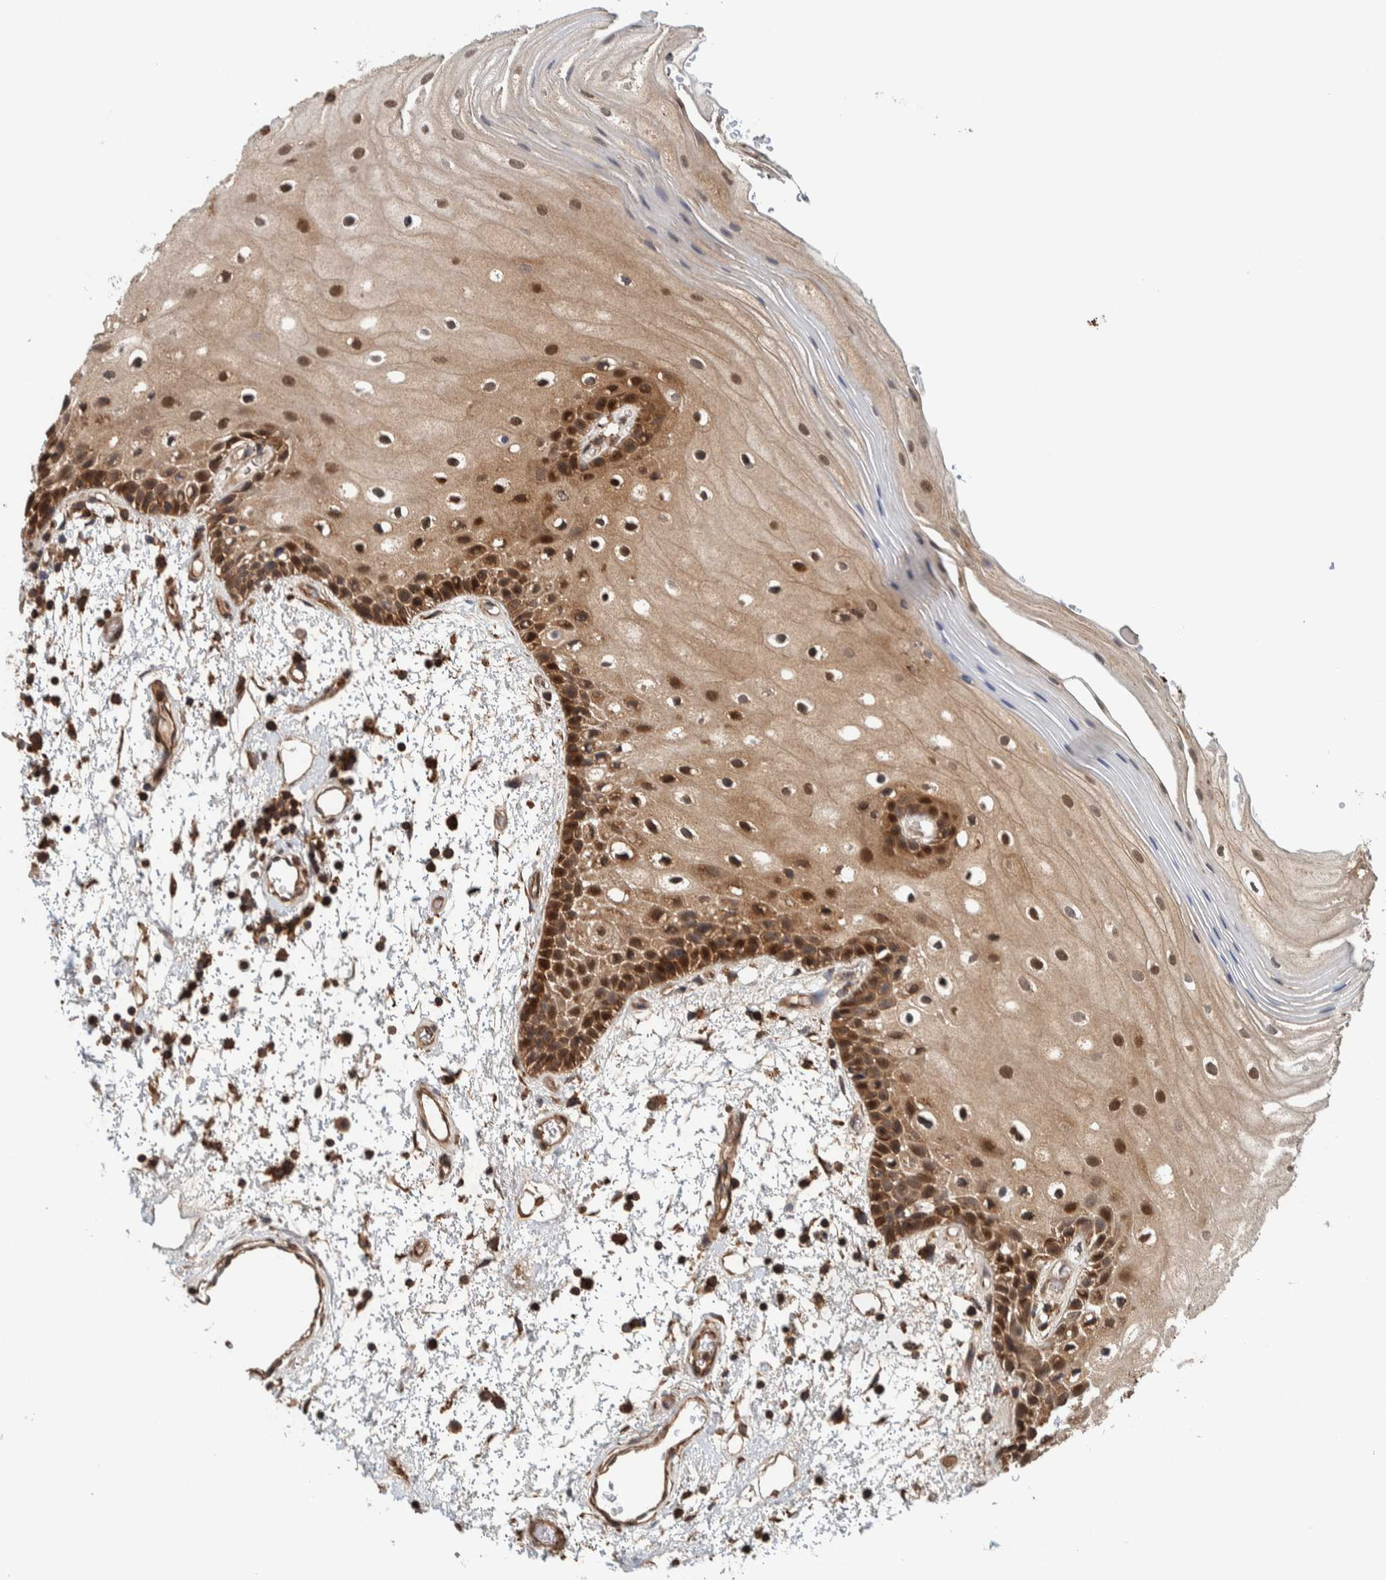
{"staining": {"intensity": "moderate", "quantity": ">75%", "location": "cytoplasmic/membranous,nuclear"}, "tissue": "oral mucosa", "cell_type": "Squamous epithelial cells", "image_type": "normal", "snomed": [{"axis": "morphology", "description": "Normal tissue, NOS"}, {"axis": "topography", "description": "Oral tissue"}], "caption": "This image exhibits immunohistochemistry (IHC) staining of normal human oral mucosa, with medium moderate cytoplasmic/membranous,nuclear staining in about >75% of squamous epithelial cells.", "gene": "PLA2G3", "patient": {"sex": "male", "age": 52}}